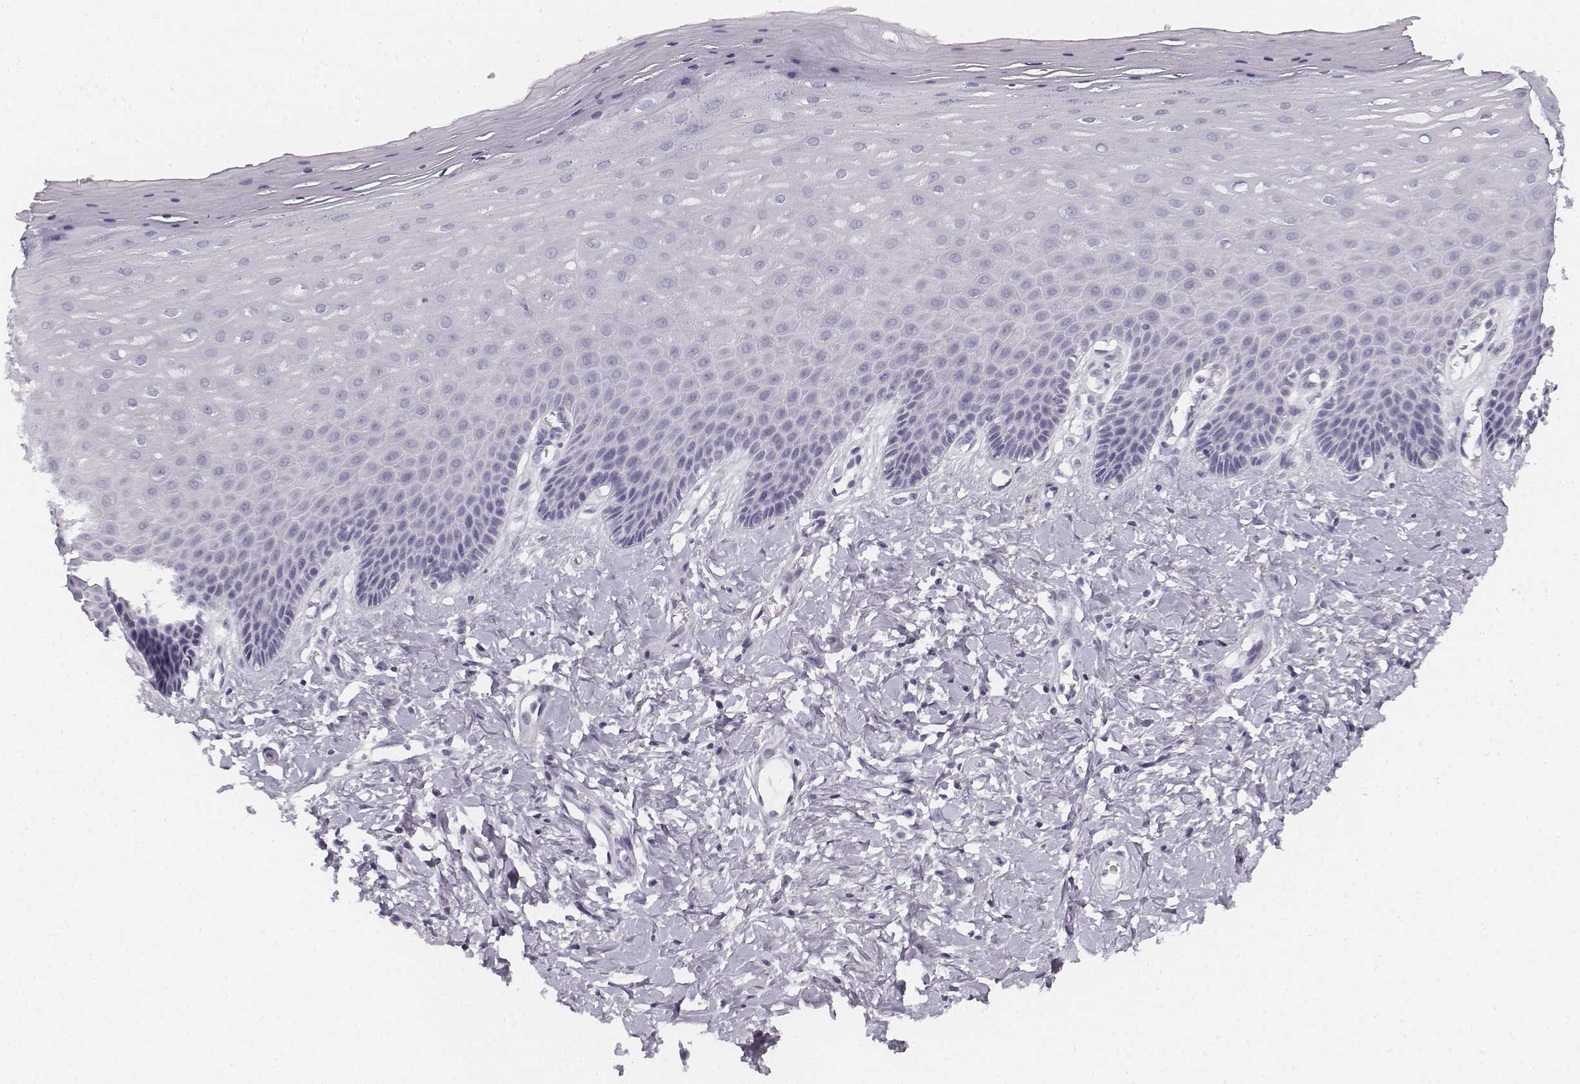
{"staining": {"intensity": "negative", "quantity": "none", "location": "none"}, "tissue": "vagina", "cell_type": "Squamous epithelial cells", "image_type": "normal", "snomed": [{"axis": "morphology", "description": "Normal tissue, NOS"}, {"axis": "topography", "description": "Vagina"}], "caption": "The immunohistochemistry image has no significant staining in squamous epithelial cells of vagina. (DAB immunohistochemistry (IHC) visualized using brightfield microscopy, high magnification).", "gene": "KRTAP2", "patient": {"sex": "female", "age": 83}}